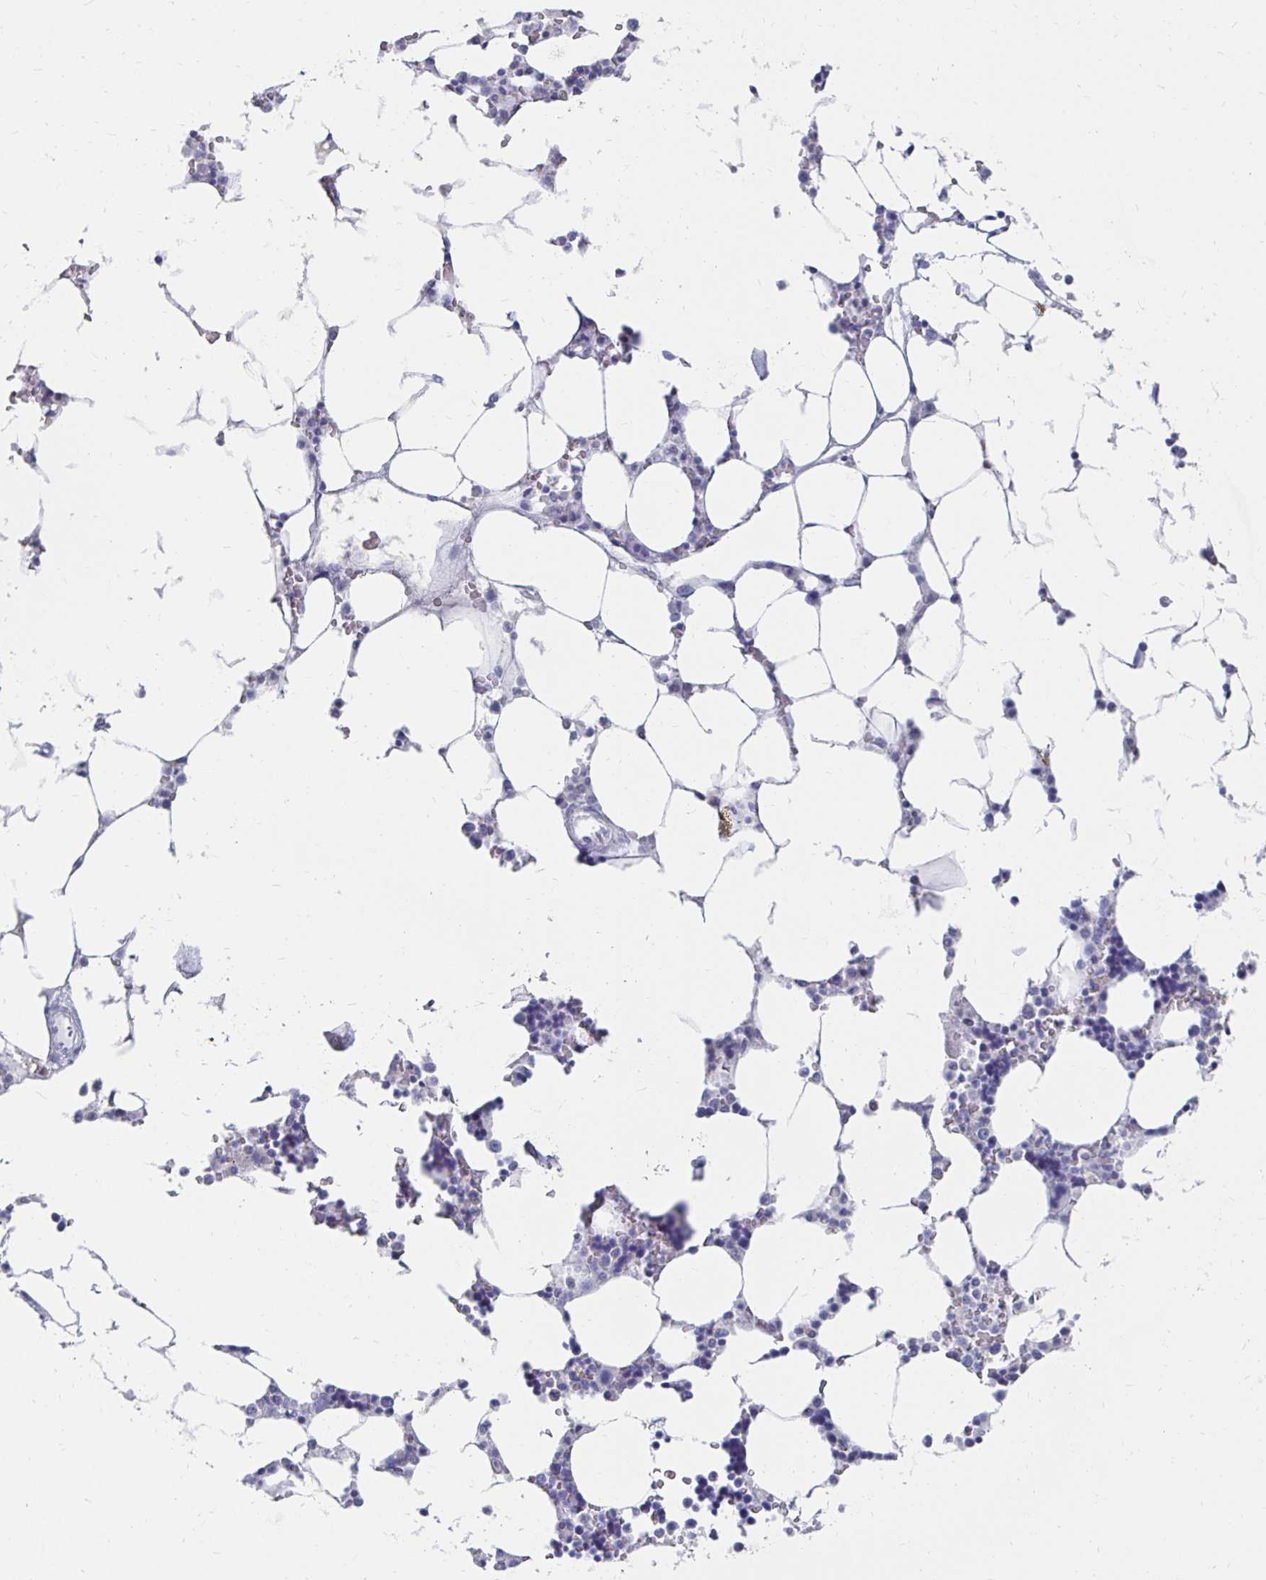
{"staining": {"intensity": "negative", "quantity": "none", "location": "none"}, "tissue": "bone marrow", "cell_type": "Hematopoietic cells", "image_type": "normal", "snomed": [{"axis": "morphology", "description": "Normal tissue, NOS"}, {"axis": "topography", "description": "Bone marrow"}], "caption": "An IHC photomicrograph of unremarkable bone marrow is shown. There is no staining in hematopoietic cells of bone marrow. Nuclei are stained in blue.", "gene": "SYCP3", "patient": {"sex": "male", "age": 64}}